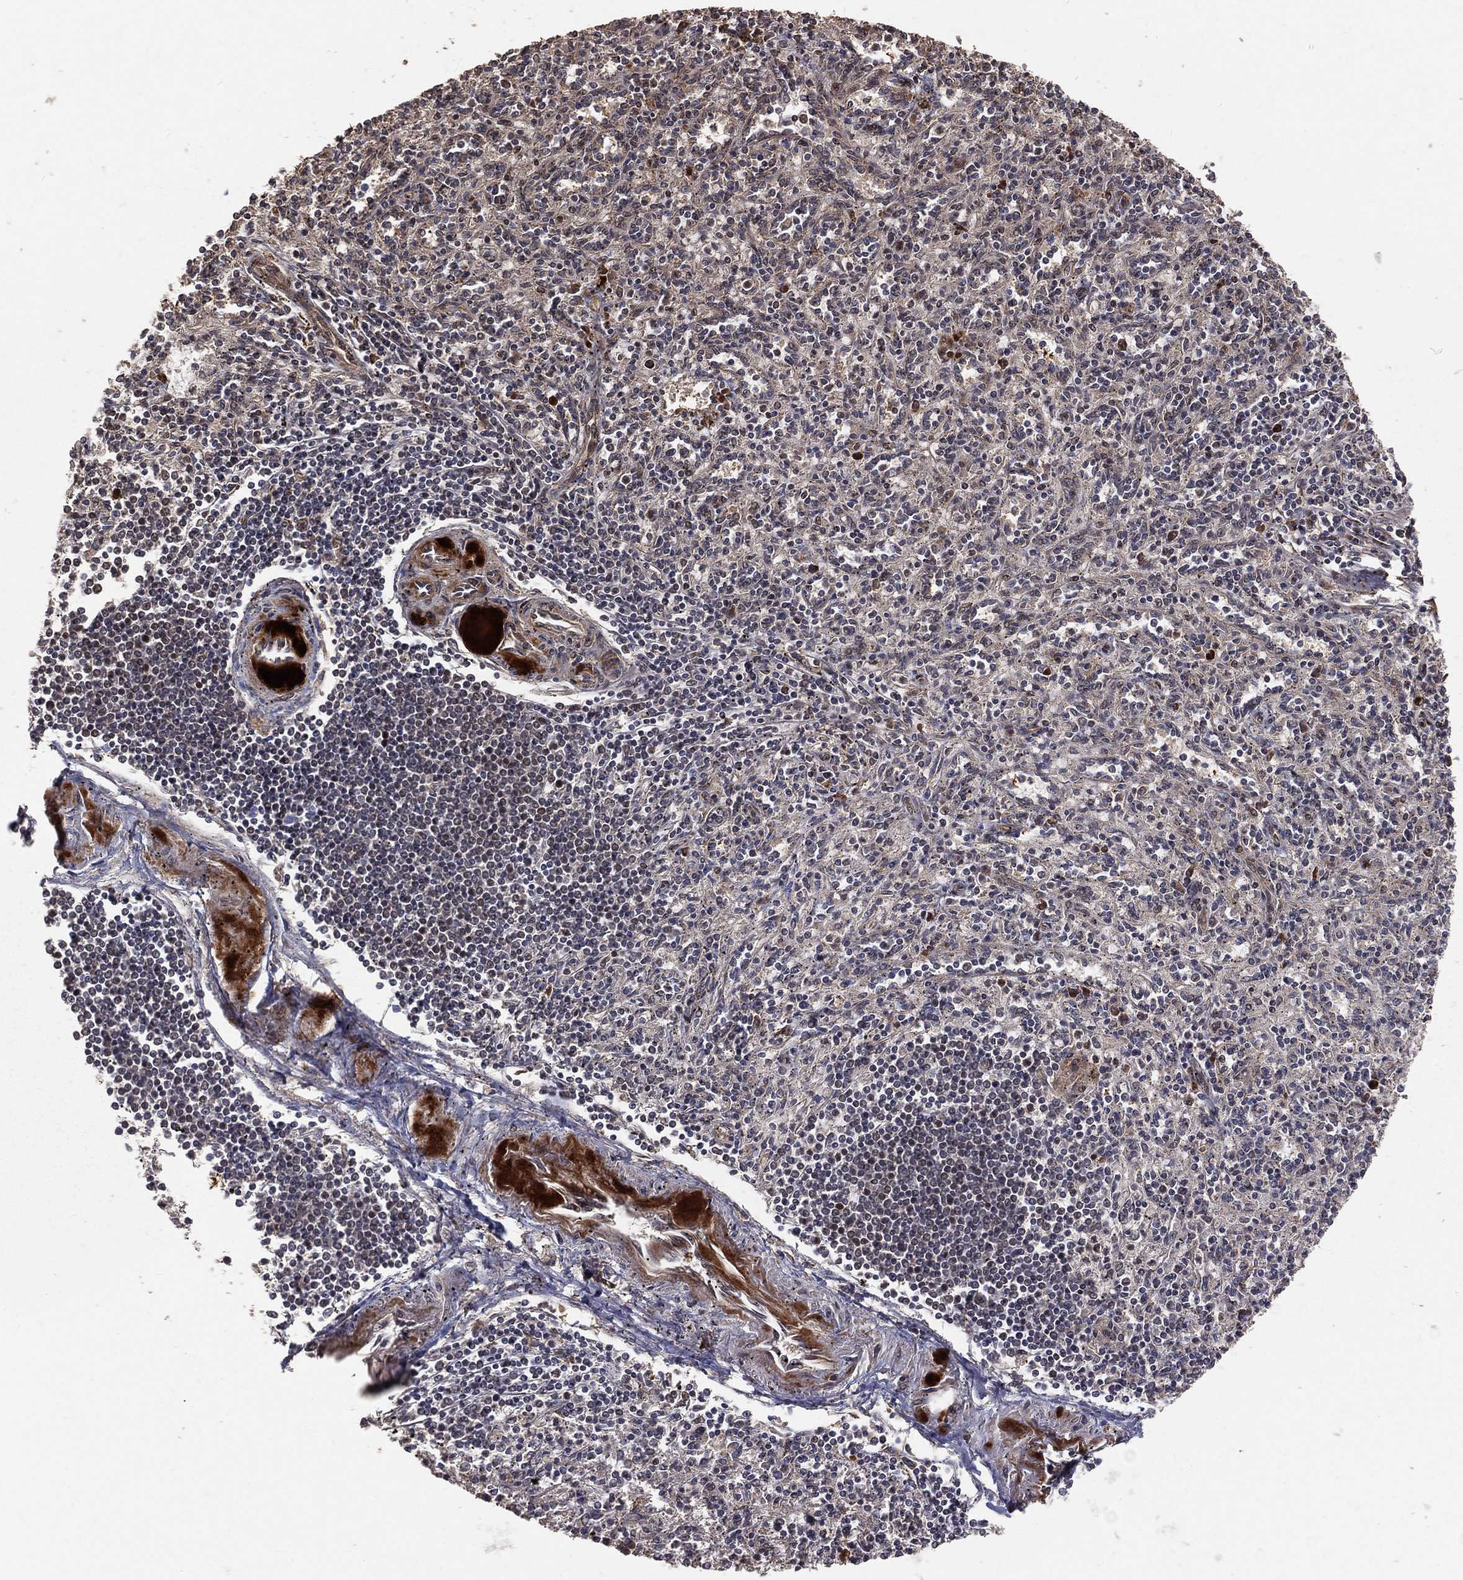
{"staining": {"intensity": "strong", "quantity": "<25%", "location": "nuclear"}, "tissue": "spleen", "cell_type": "Cells in red pulp", "image_type": "normal", "snomed": [{"axis": "morphology", "description": "Normal tissue, NOS"}, {"axis": "topography", "description": "Spleen"}], "caption": "Strong nuclear expression is seen in about <25% of cells in red pulp in unremarkable spleen.", "gene": "MAPK1", "patient": {"sex": "male", "age": 69}}